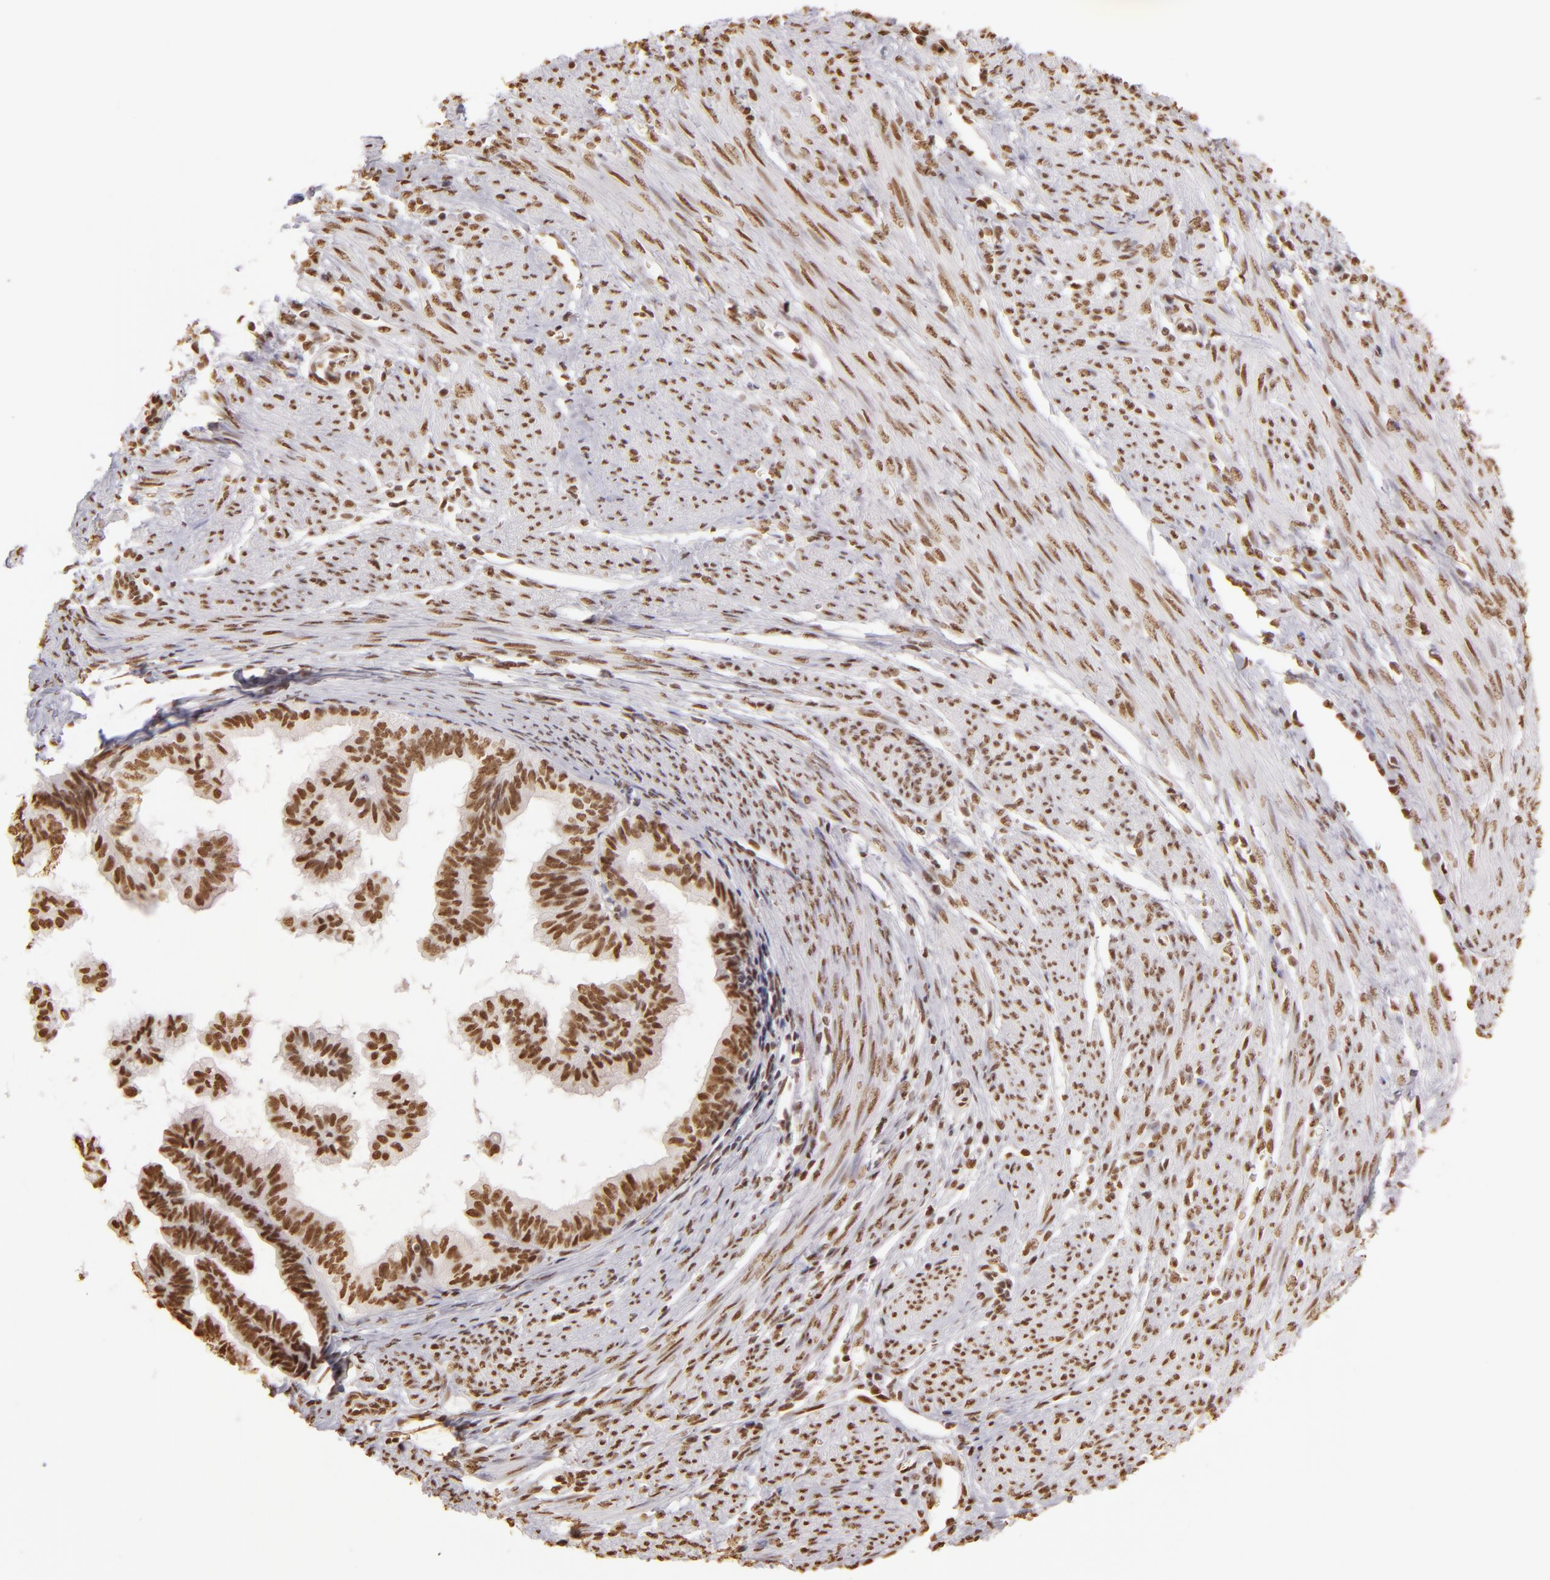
{"staining": {"intensity": "moderate", "quantity": ">75%", "location": "nuclear"}, "tissue": "endometrial cancer", "cell_type": "Tumor cells", "image_type": "cancer", "snomed": [{"axis": "morphology", "description": "Adenocarcinoma, NOS"}, {"axis": "topography", "description": "Endometrium"}], "caption": "A brown stain highlights moderate nuclear expression of a protein in adenocarcinoma (endometrial) tumor cells. (DAB IHC with brightfield microscopy, high magnification).", "gene": "PAPOLA", "patient": {"sex": "female", "age": 75}}